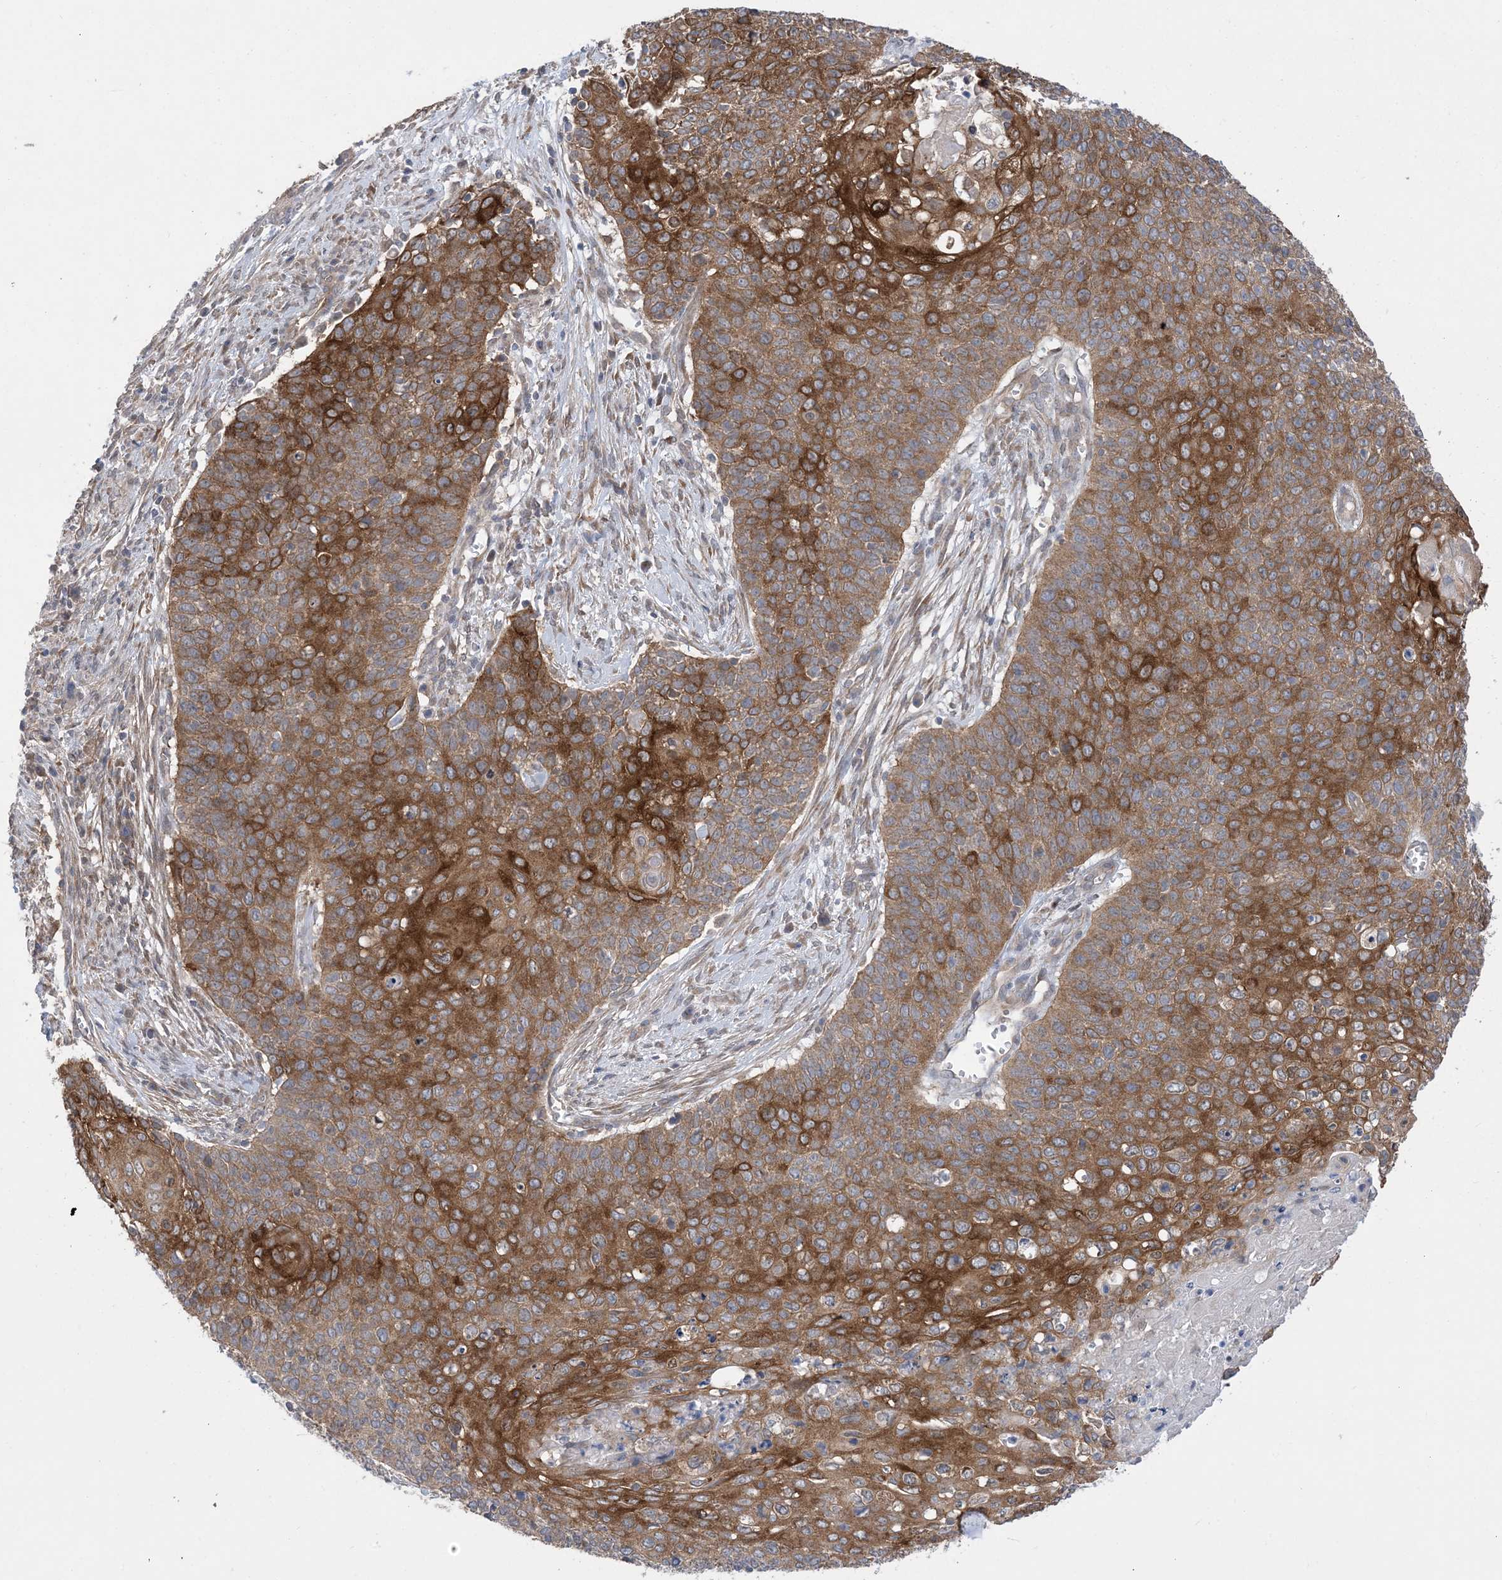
{"staining": {"intensity": "strong", "quantity": ">75%", "location": "cytoplasmic/membranous"}, "tissue": "cervical cancer", "cell_type": "Tumor cells", "image_type": "cancer", "snomed": [{"axis": "morphology", "description": "Squamous cell carcinoma, NOS"}, {"axis": "topography", "description": "Cervix"}], "caption": "Cervical cancer (squamous cell carcinoma) tissue shows strong cytoplasmic/membranous expression in about >75% of tumor cells, visualized by immunohistochemistry.", "gene": "EHBP1", "patient": {"sex": "female", "age": 39}}